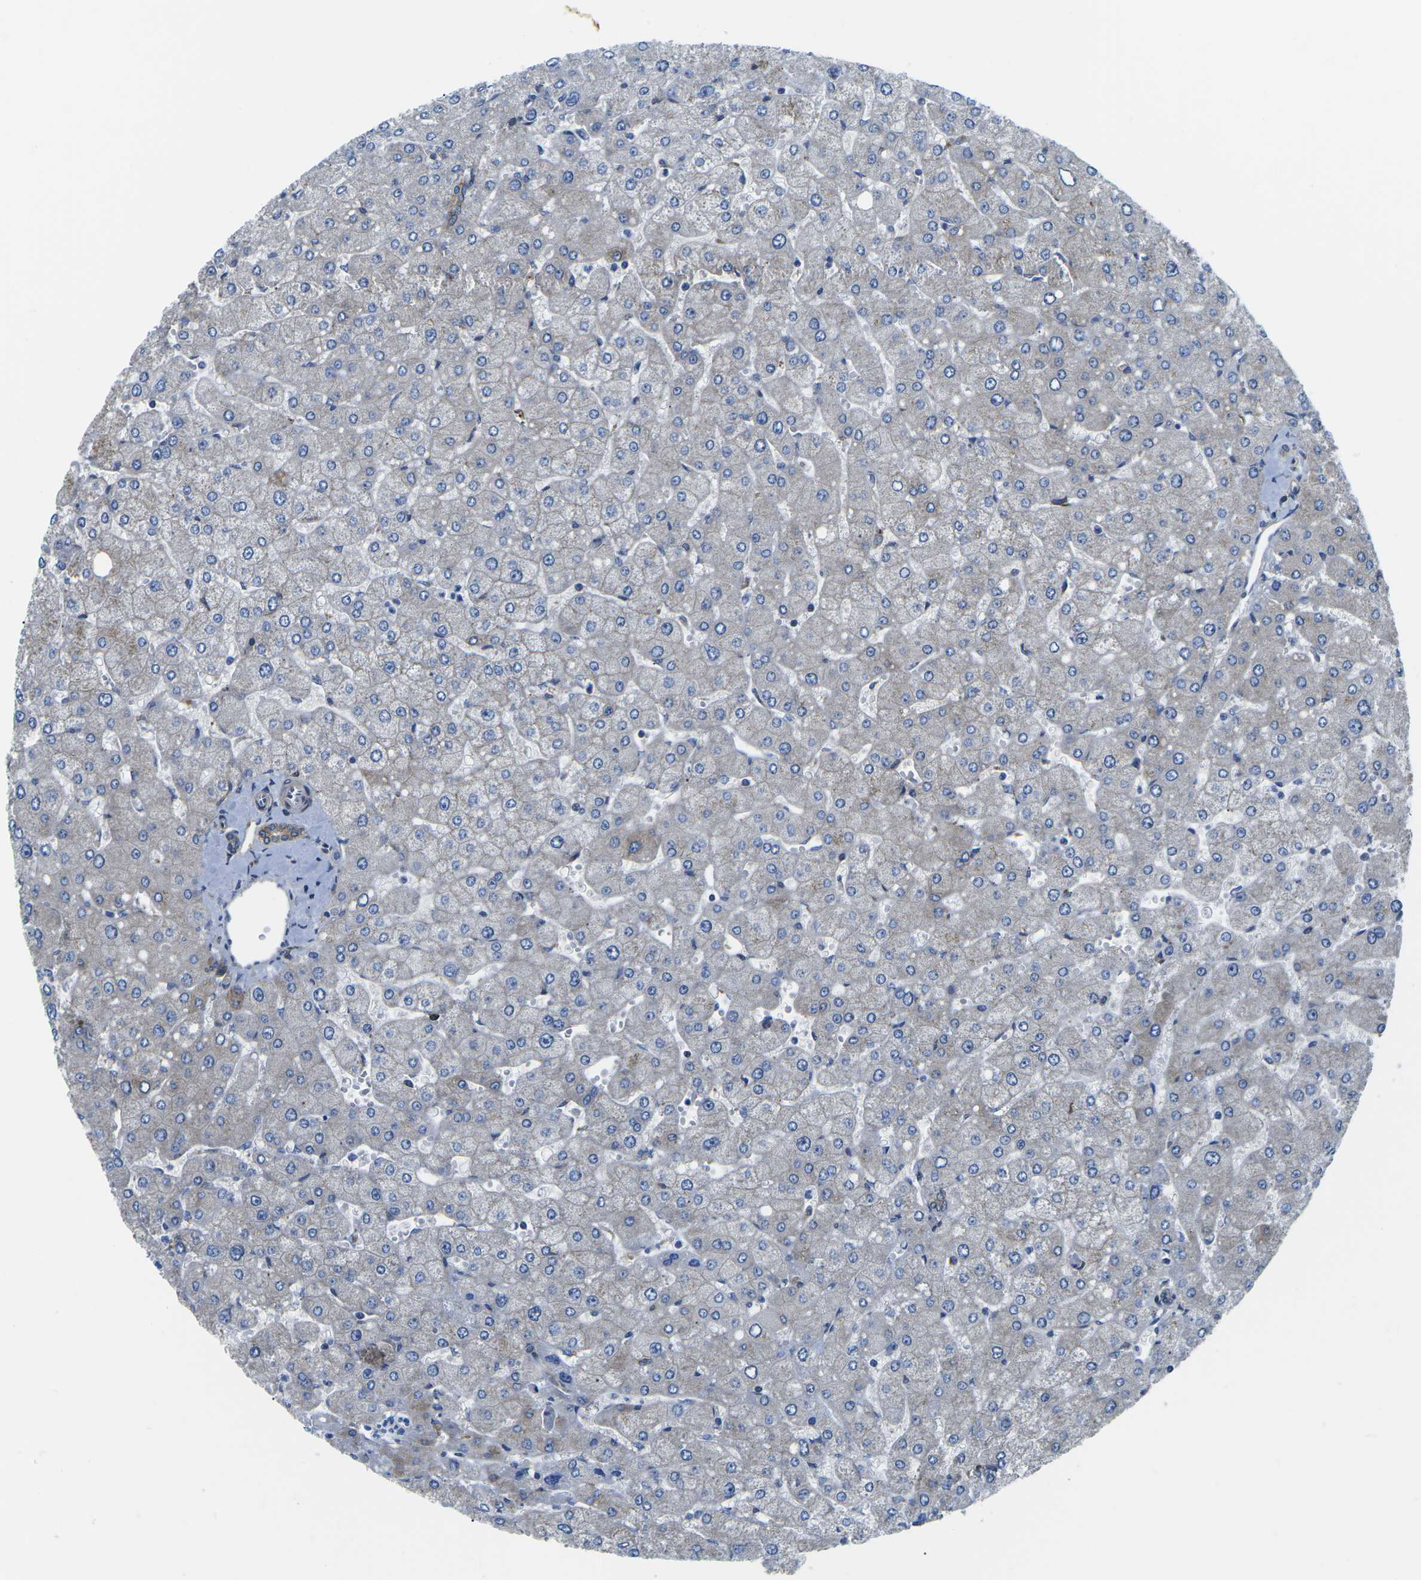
{"staining": {"intensity": "negative", "quantity": "none", "location": "none"}, "tissue": "liver", "cell_type": "Cholangiocytes", "image_type": "normal", "snomed": [{"axis": "morphology", "description": "Normal tissue, NOS"}, {"axis": "topography", "description": "Liver"}], "caption": "An image of human liver is negative for staining in cholangiocytes. (Stains: DAB (3,3'-diaminobenzidine) immunohistochemistry with hematoxylin counter stain, Microscopy: brightfield microscopy at high magnification).", "gene": "DLG1", "patient": {"sex": "male", "age": 55}}